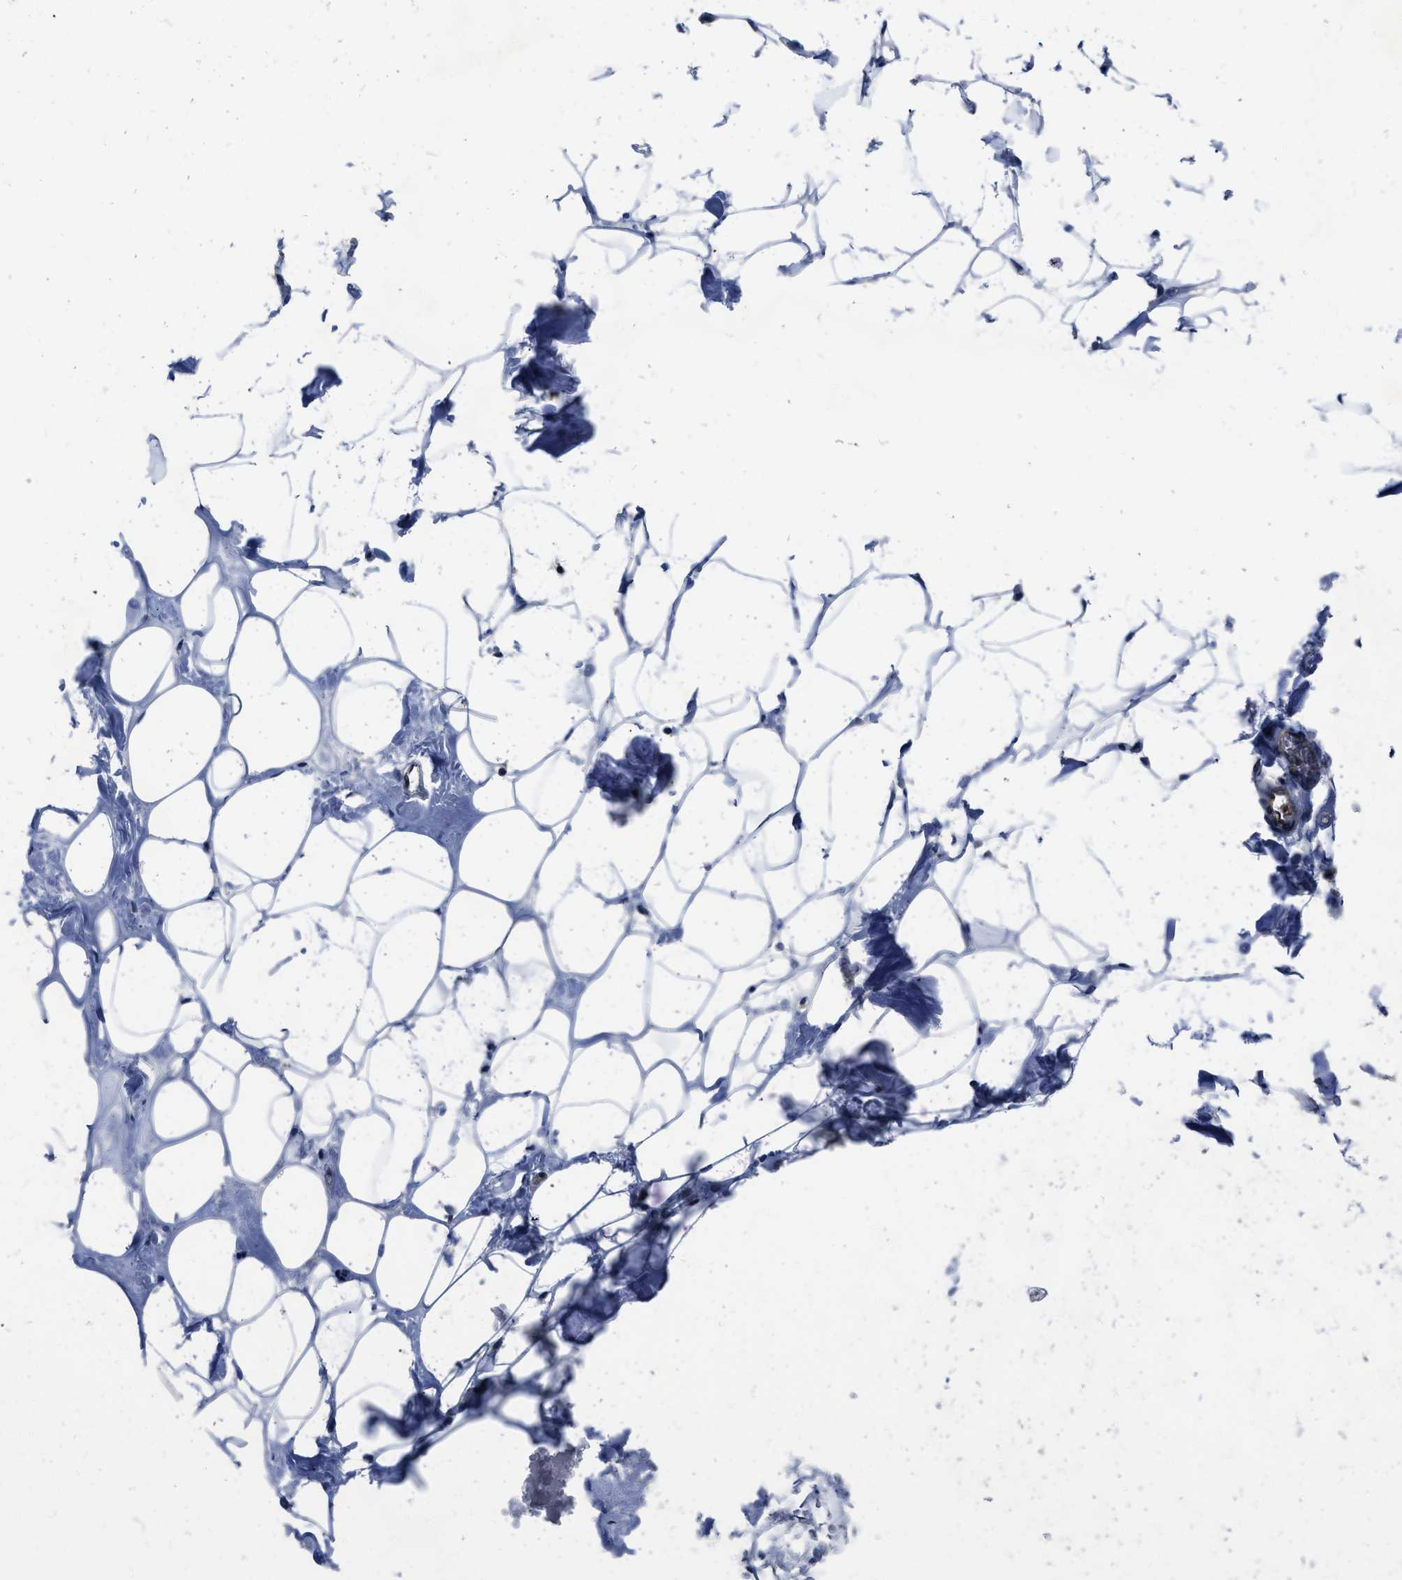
{"staining": {"intensity": "negative", "quantity": "none", "location": "none"}, "tissue": "adipose tissue", "cell_type": "Adipocytes", "image_type": "normal", "snomed": [{"axis": "morphology", "description": "Normal tissue, NOS"}, {"axis": "morphology", "description": "Fibrosis, NOS"}, {"axis": "topography", "description": "Breast"}, {"axis": "topography", "description": "Adipose tissue"}], "caption": "The micrograph displays no staining of adipocytes in benign adipose tissue.", "gene": "YARS1", "patient": {"sex": "female", "age": 39}}